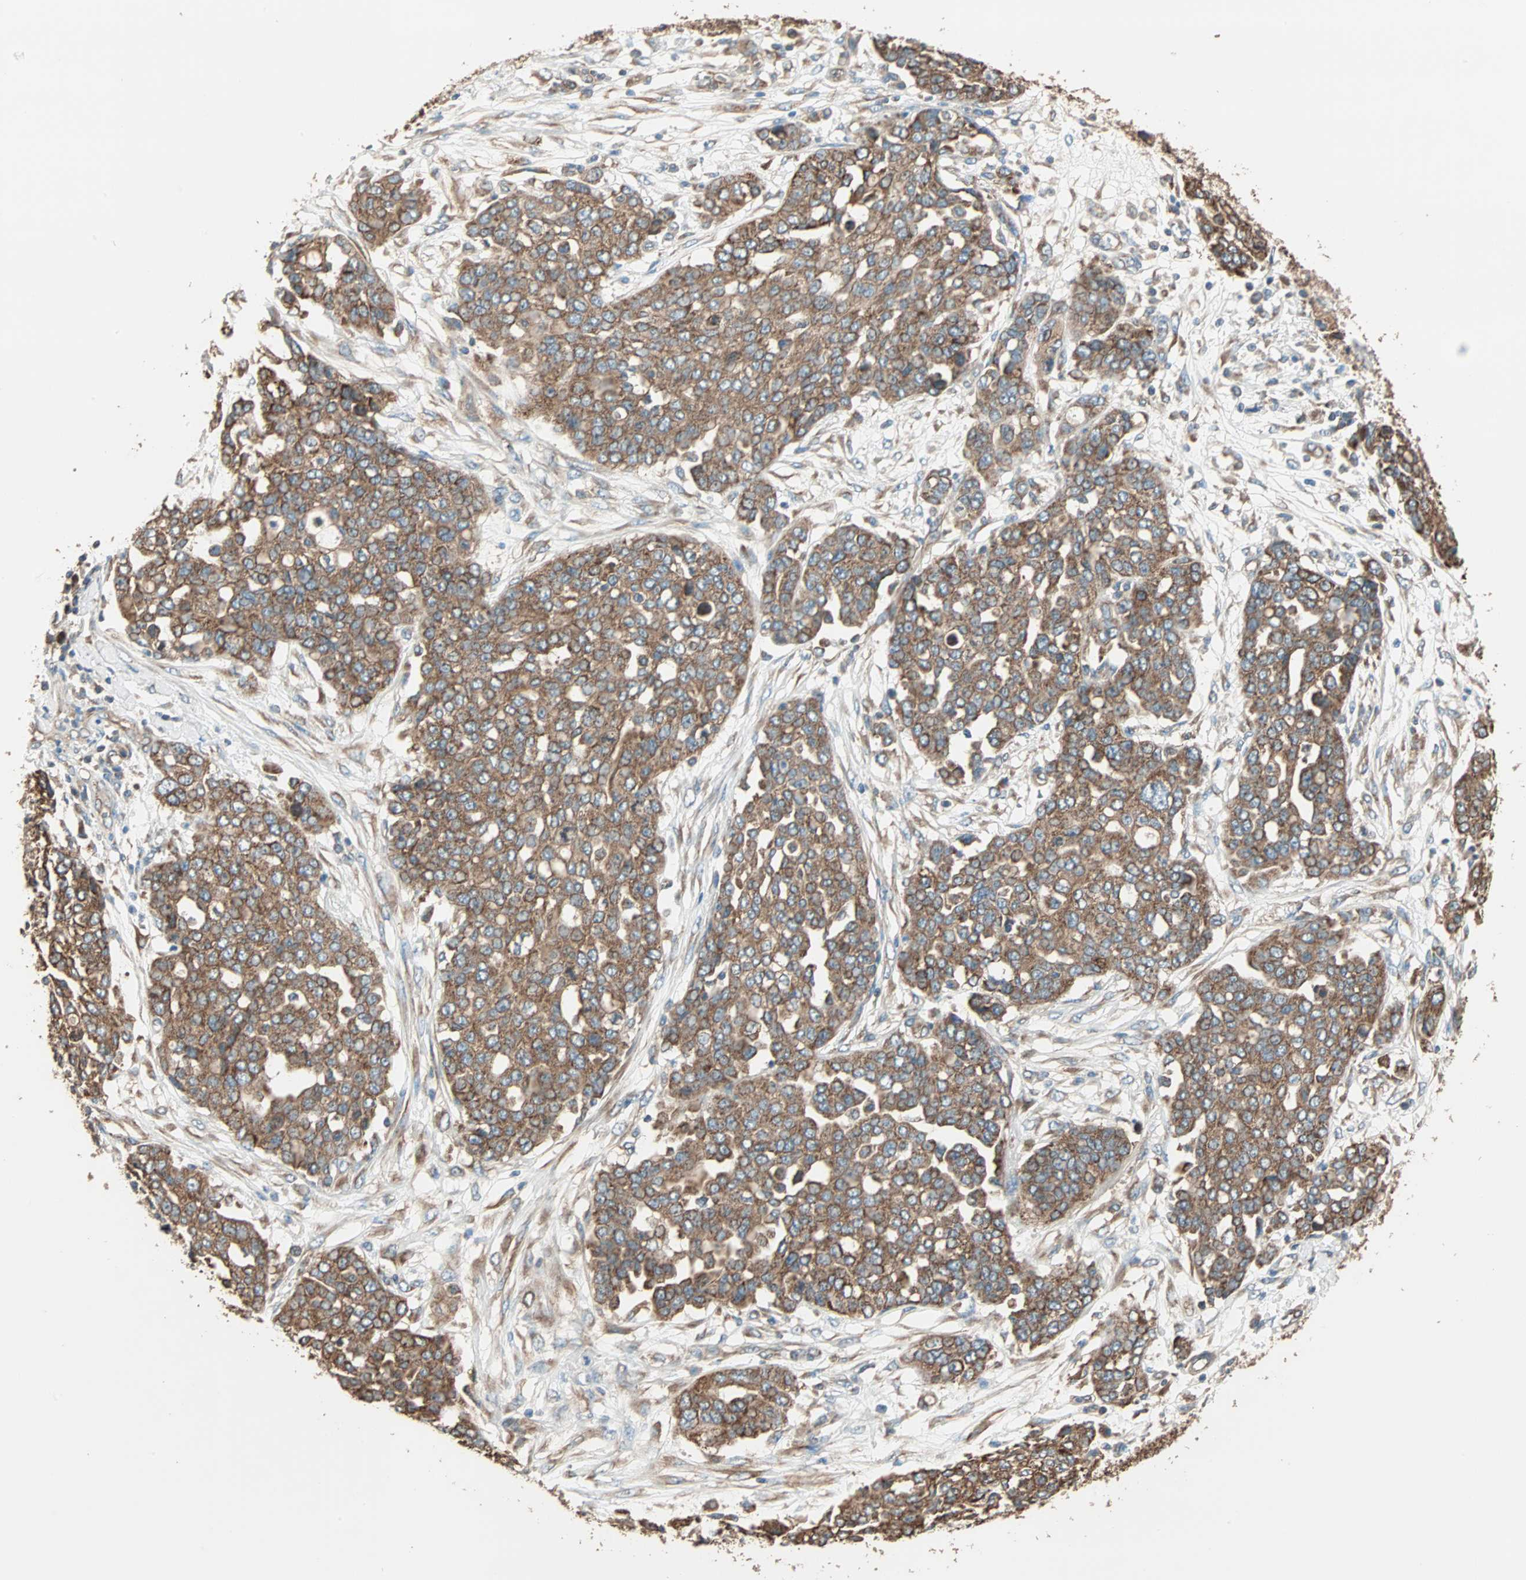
{"staining": {"intensity": "moderate", "quantity": ">75%", "location": "cytoplasmic/membranous"}, "tissue": "ovarian cancer", "cell_type": "Tumor cells", "image_type": "cancer", "snomed": [{"axis": "morphology", "description": "Cystadenocarcinoma, serous, NOS"}, {"axis": "topography", "description": "Soft tissue"}, {"axis": "topography", "description": "Ovary"}], "caption": "This histopathology image reveals IHC staining of serous cystadenocarcinoma (ovarian), with medium moderate cytoplasmic/membranous expression in about >75% of tumor cells.", "gene": "EIF4G2", "patient": {"sex": "female", "age": 57}}